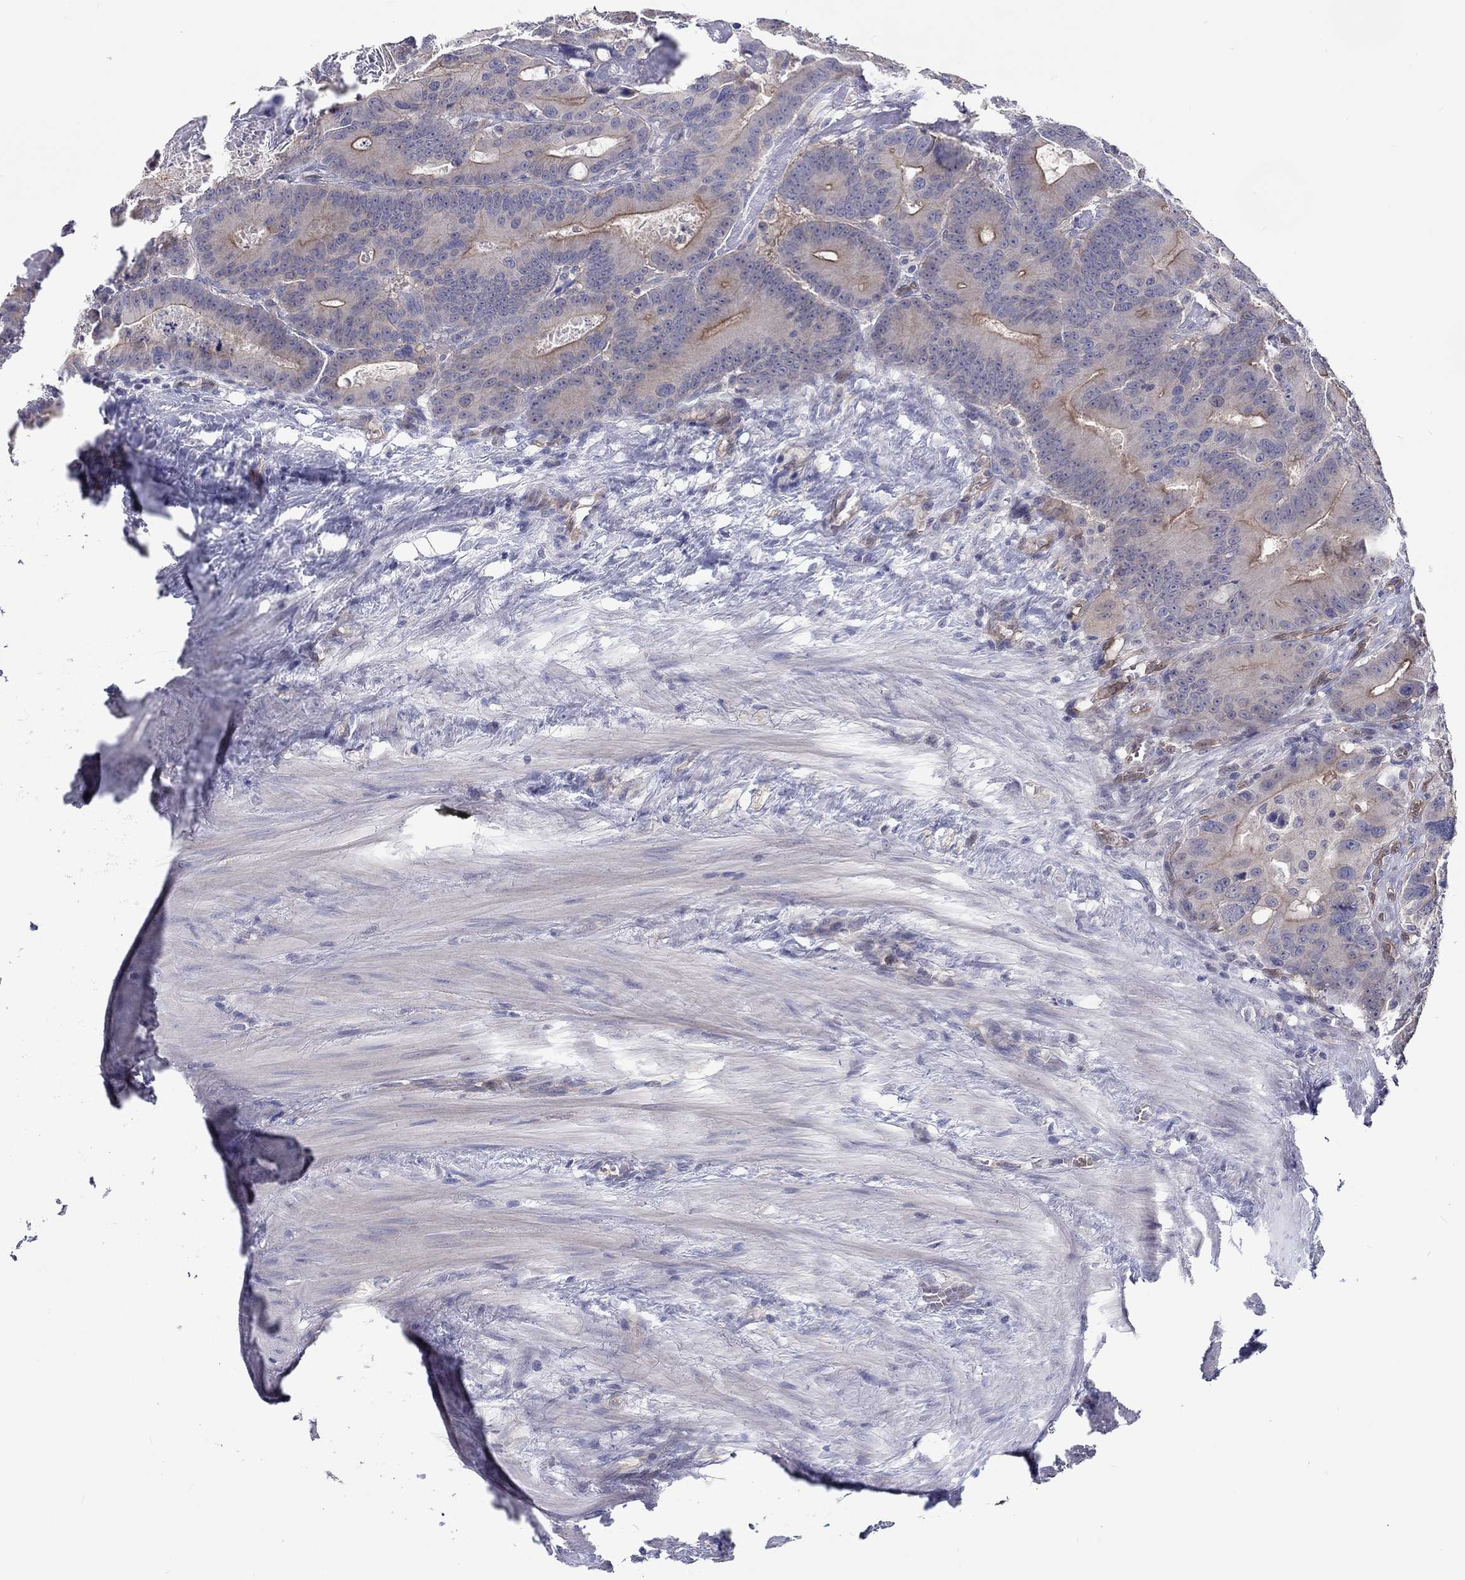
{"staining": {"intensity": "strong", "quantity": "<25%", "location": "cytoplasmic/membranous"}, "tissue": "colorectal cancer", "cell_type": "Tumor cells", "image_type": "cancer", "snomed": [{"axis": "morphology", "description": "Adenocarcinoma, NOS"}, {"axis": "topography", "description": "Rectum"}], "caption": "Adenocarcinoma (colorectal) was stained to show a protein in brown. There is medium levels of strong cytoplasmic/membranous positivity in about <25% of tumor cells.", "gene": "ABCG4", "patient": {"sex": "male", "age": 64}}